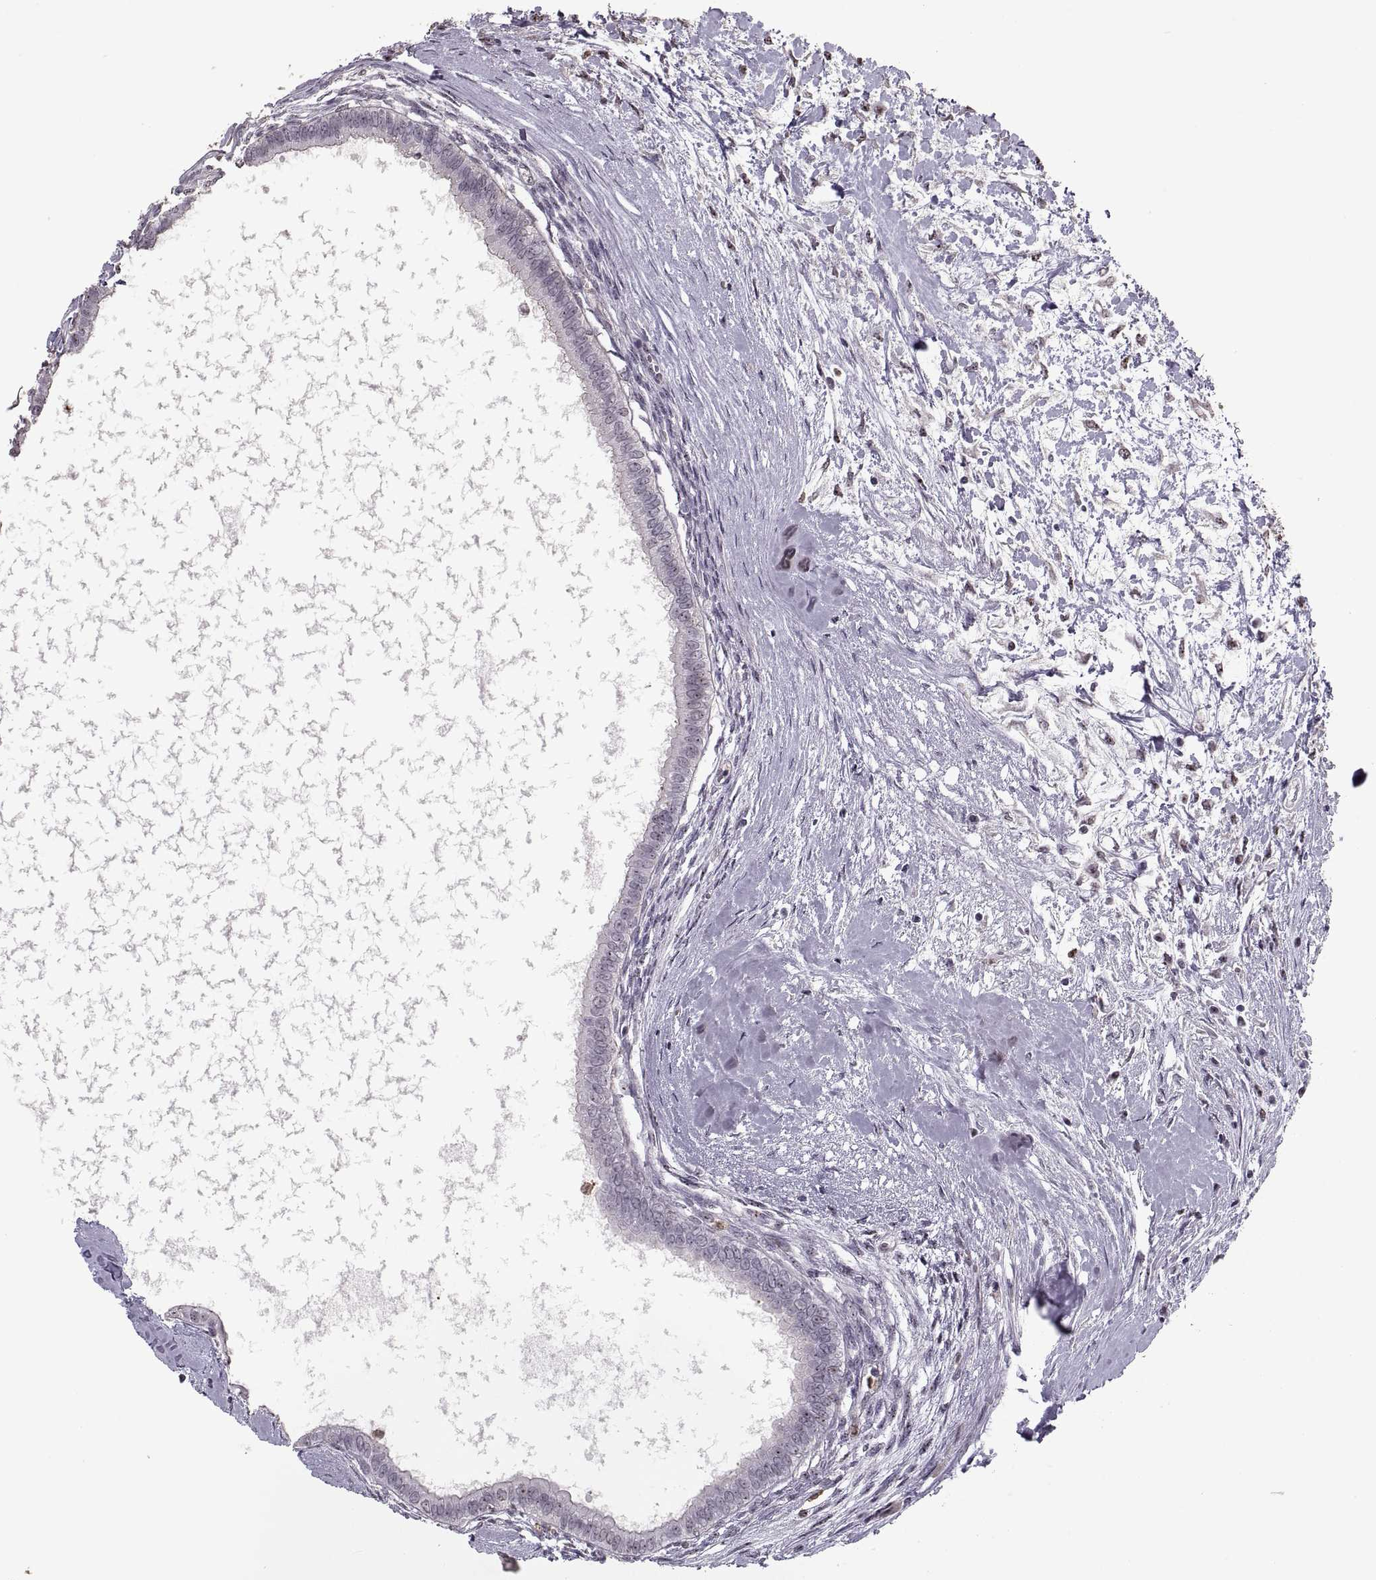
{"staining": {"intensity": "negative", "quantity": "none", "location": "none"}, "tissue": "testis cancer", "cell_type": "Tumor cells", "image_type": "cancer", "snomed": [{"axis": "morphology", "description": "Carcinoma, Embryonal, NOS"}, {"axis": "topography", "description": "Testis"}], "caption": "A high-resolution micrograph shows immunohistochemistry (IHC) staining of testis cancer, which reveals no significant expression in tumor cells. The staining is performed using DAB (3,3'-diaminobenzidine) brown chromogen with nuclei counter-stained in using hematoxylin.", "gene": "PALS1", "patient": {"sex": "male", "age": 37}}